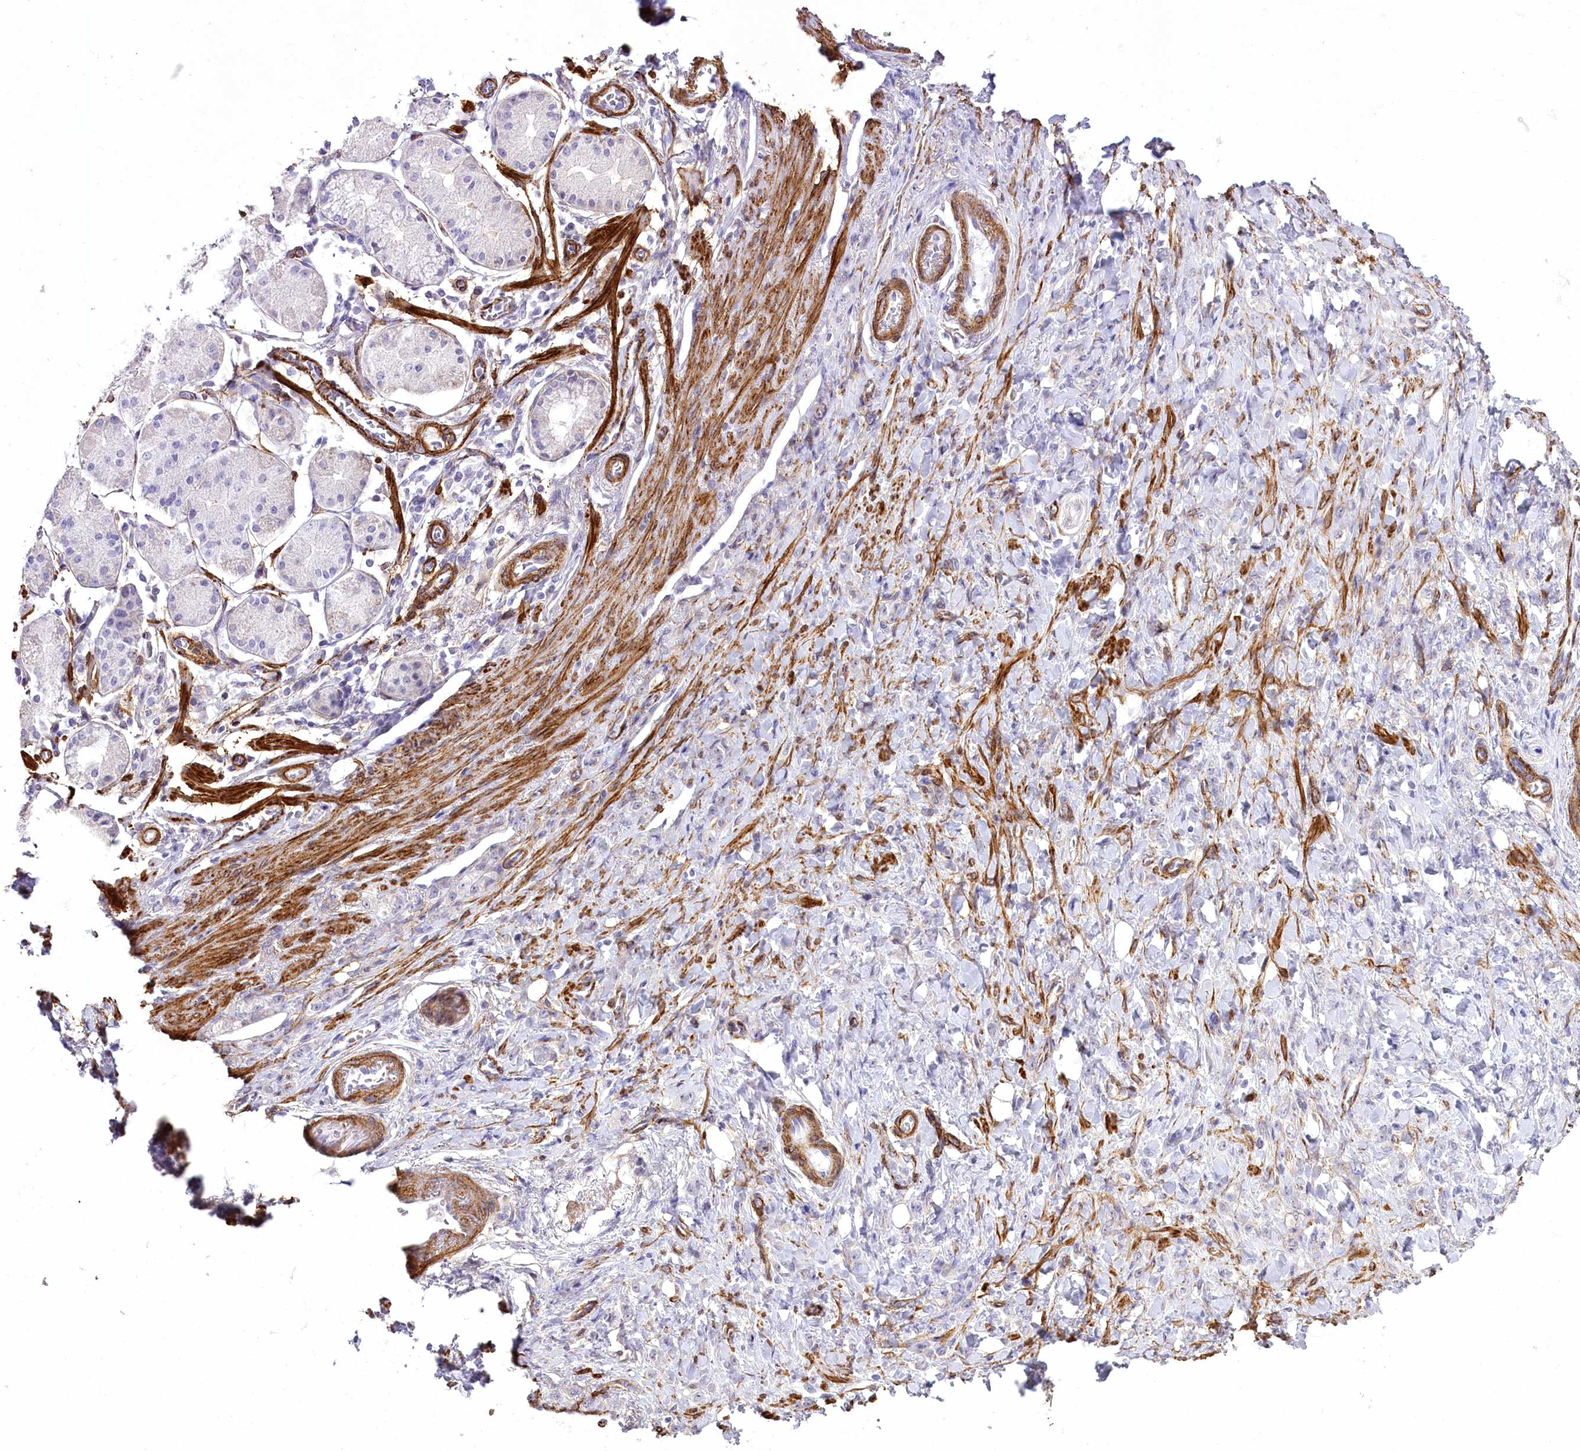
{"staining": {"intensity": "negative", "quantity": "none", "location": "none"}, "tissue": "stomach cancer", "cell_type": "Tumor cells", "image_type": "cancer", "snomed": [{"axis": "morphology", "description": "Normal tissue, NOS"}, {"axis": "morphology", "description": "Adenocarcinoma, NOS"}, {"axis": "topography", "description": "Stomach"}], "caption": "A high-resolution image shows IHC staining of stomach cancer (adenocarcinoma), which displays no significant expression in tumor cells.", "gene": "SYNPO2", "patient": {"sex": "male", "age": 82}}